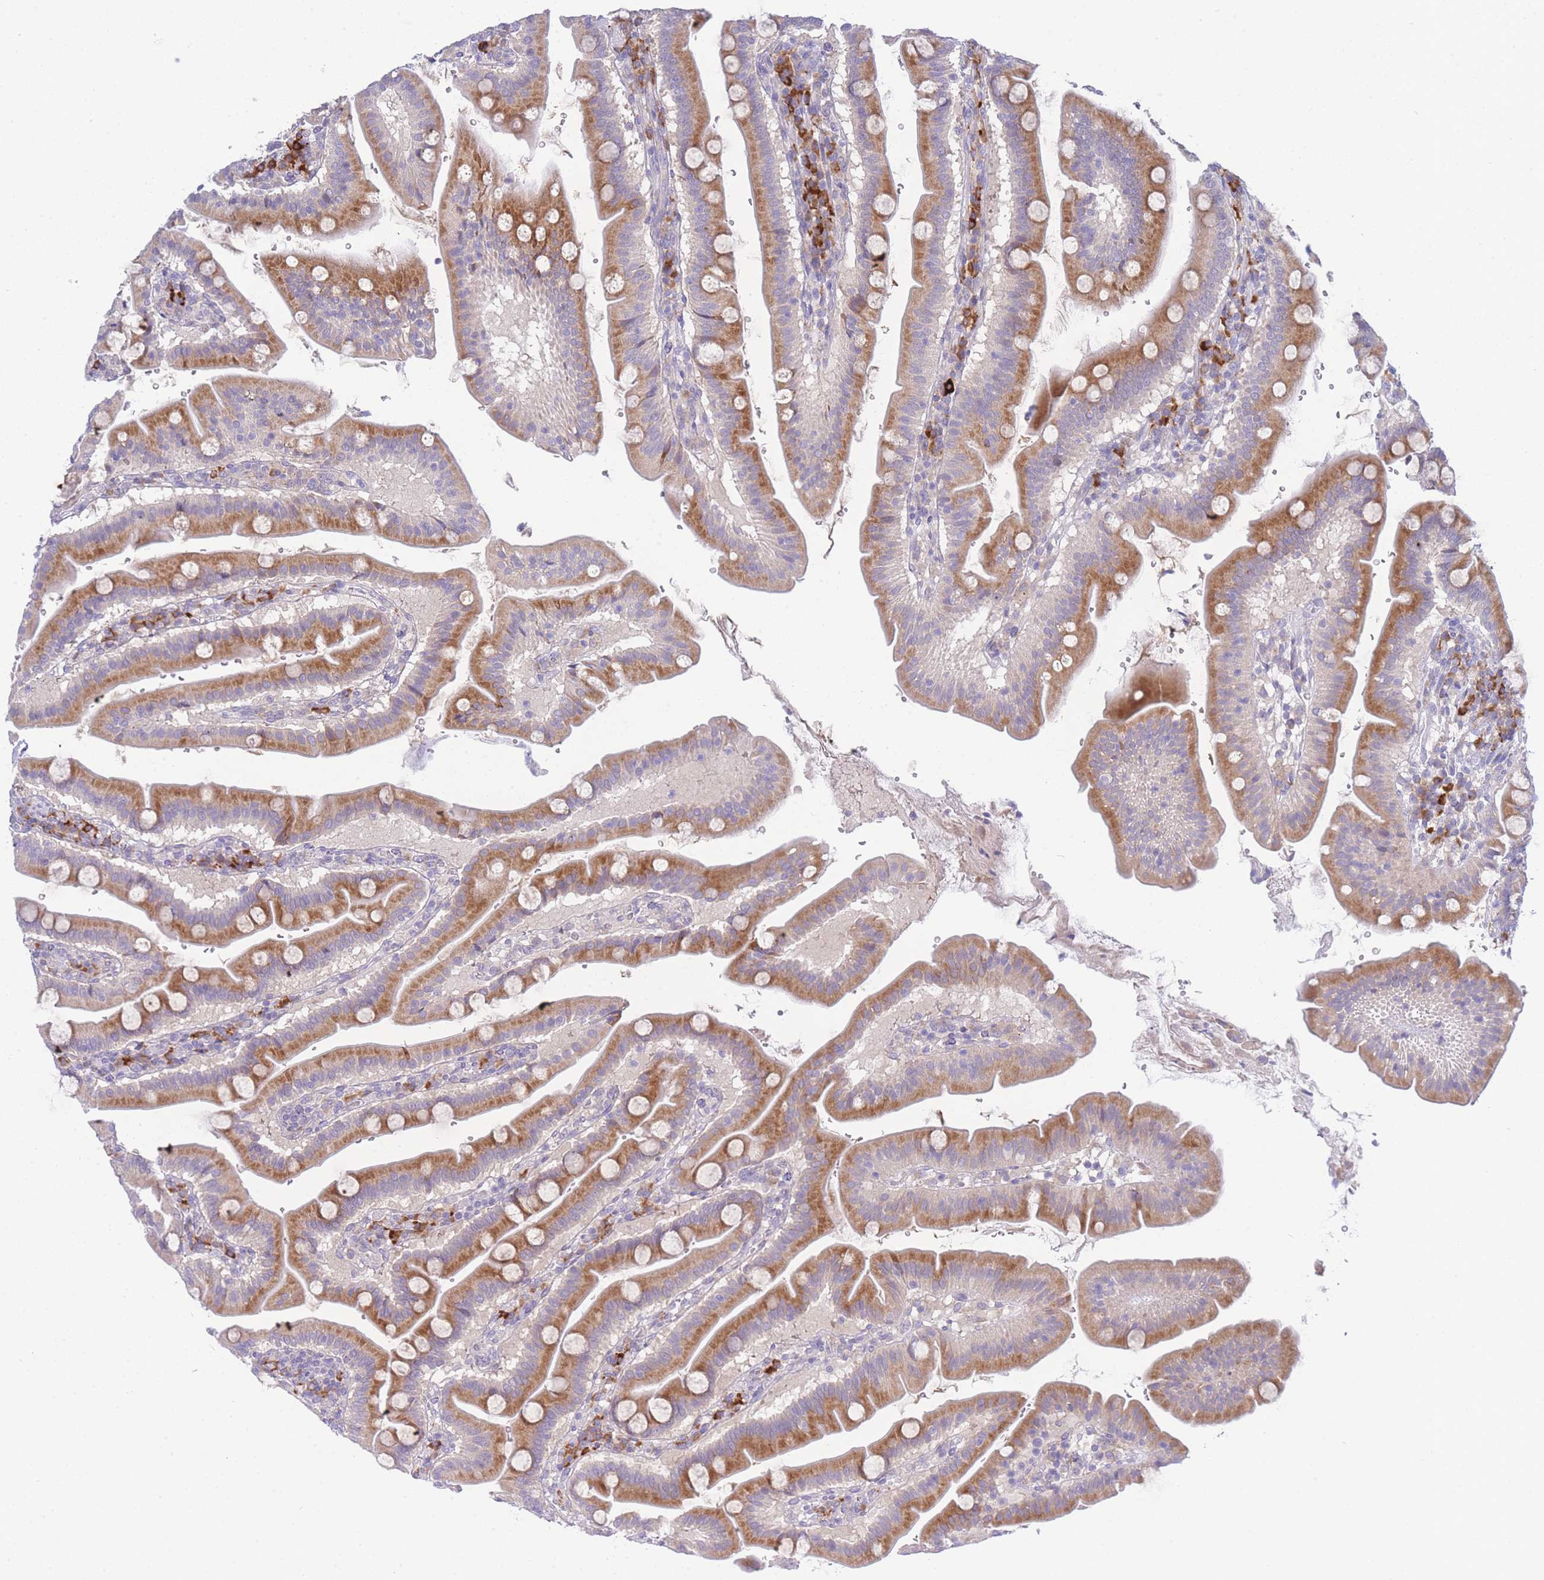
{"staining": {"intensity": "moderate", "quantity": ">75%", "location": "cytoplasmic/membranous"}, "tissue": "duodenum", "cell_type": "Glandular cells", "image_type": "normal", "snomed": [{"axis": "morphology", "description": "Normal tissue, NOS"}, {"axis": "morphology", "description": "Adenocarcinoma, NOS"}, {"axis": "topography", "description": "Pancreas"}, {"axis": "topography", "description": "Duodenum"}], "caption": "Approximately >75% of glandular cells in benign duodenum show moderate cytoplasmic/membranous protein expression as visualized by brown immunohistochemical staining.", "gene": "ZNF510", "patient": {"sex": "male", "age": 50}}